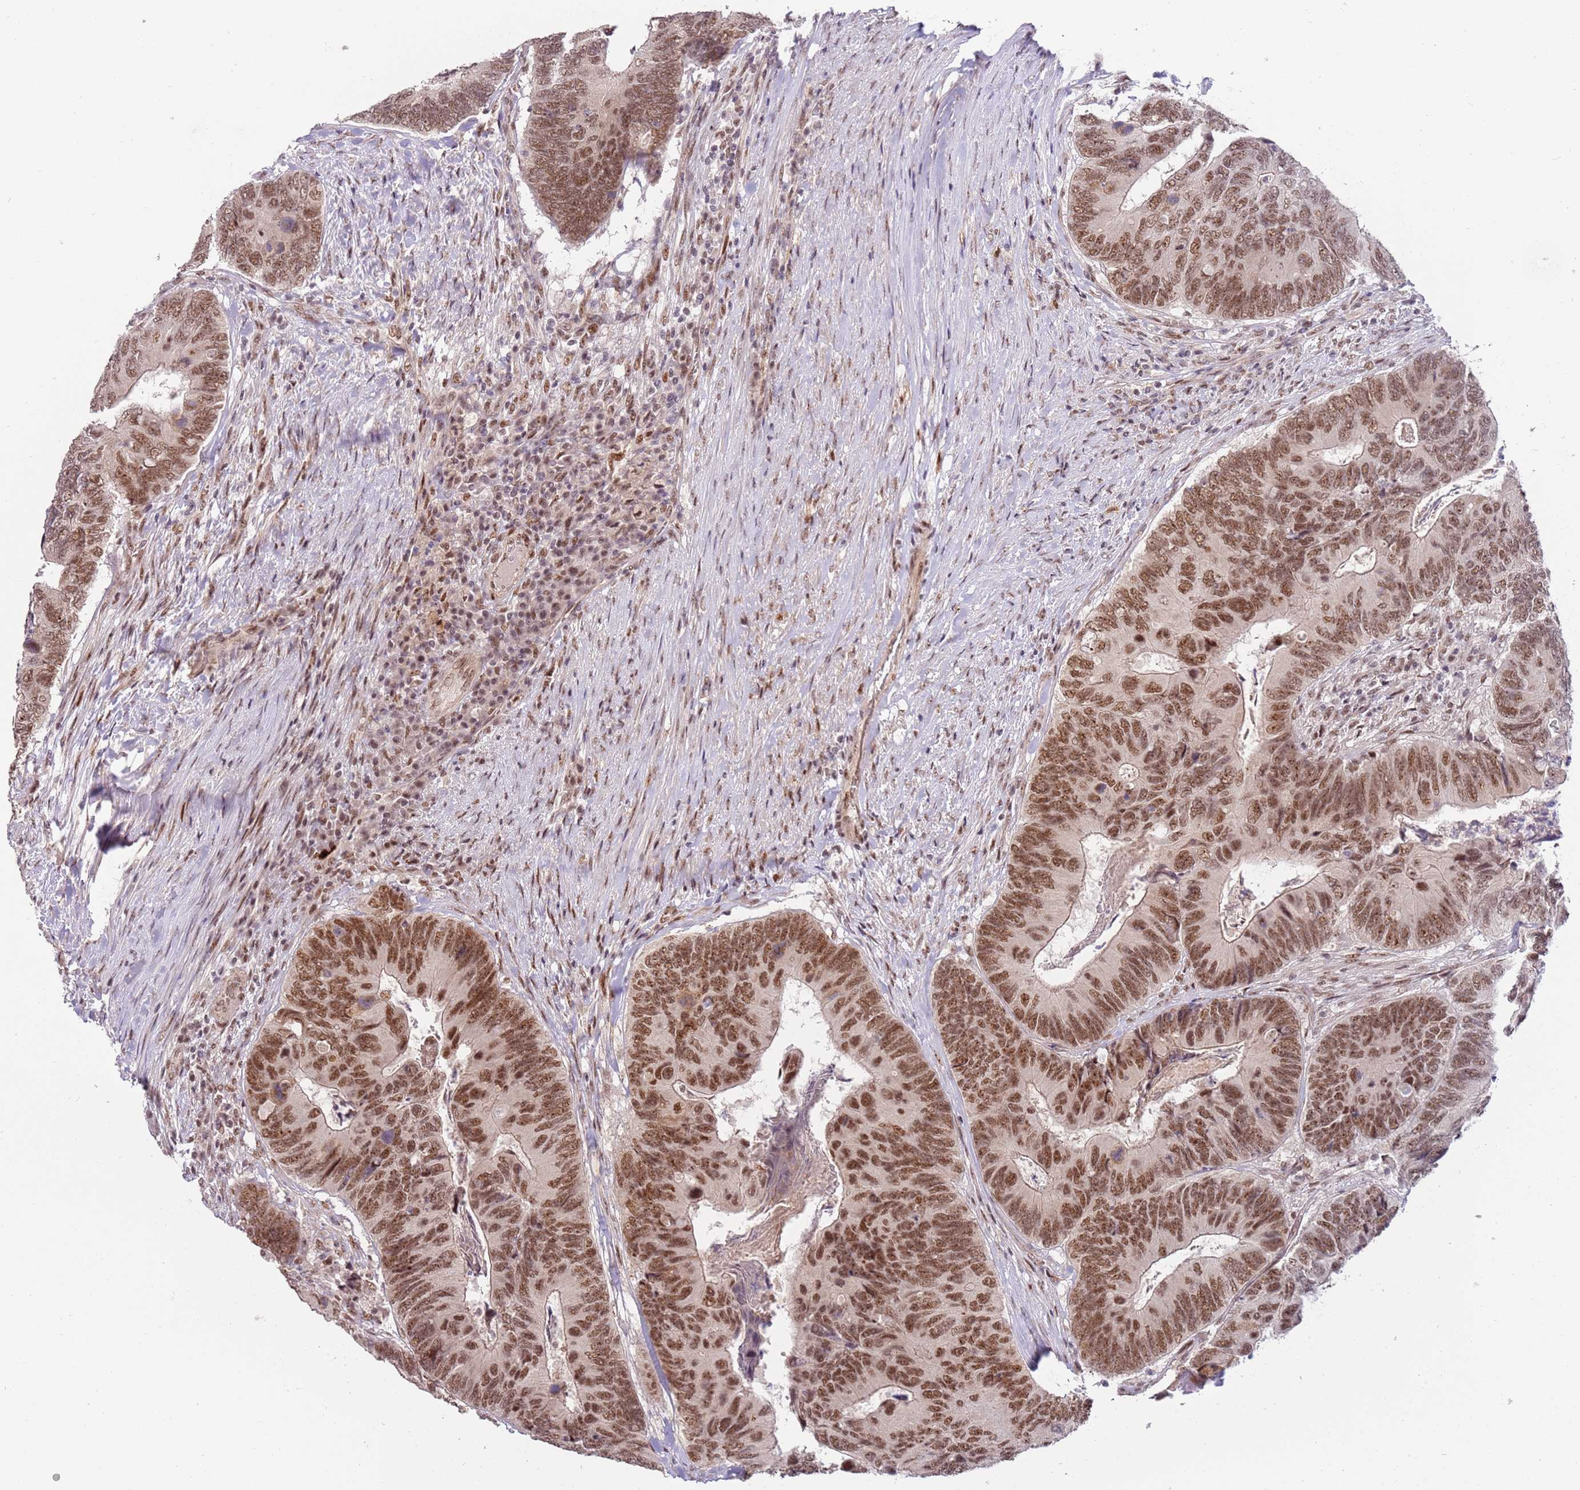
{"staining": {"intensity": "moderate", "quantity": ">75%", "location": "nuclear"}, "tissue": "colorectal cancer", "cell_type": "Tumor cells", "image_type": "cancer", "snomed": [{"axis": "morphology", "description": "Adenocarcinoma, NOS"}, {"axis": "topography", "description": "Colon"}], "caption": "Immunohistochemical staining of adenocarcinoma (colorectal) exhibits medium levels of moderate nuclear staining in approximately >75% of tumor cells.", "gene": "LGALSL", "patient": {"sex": "female", "age": 67}}